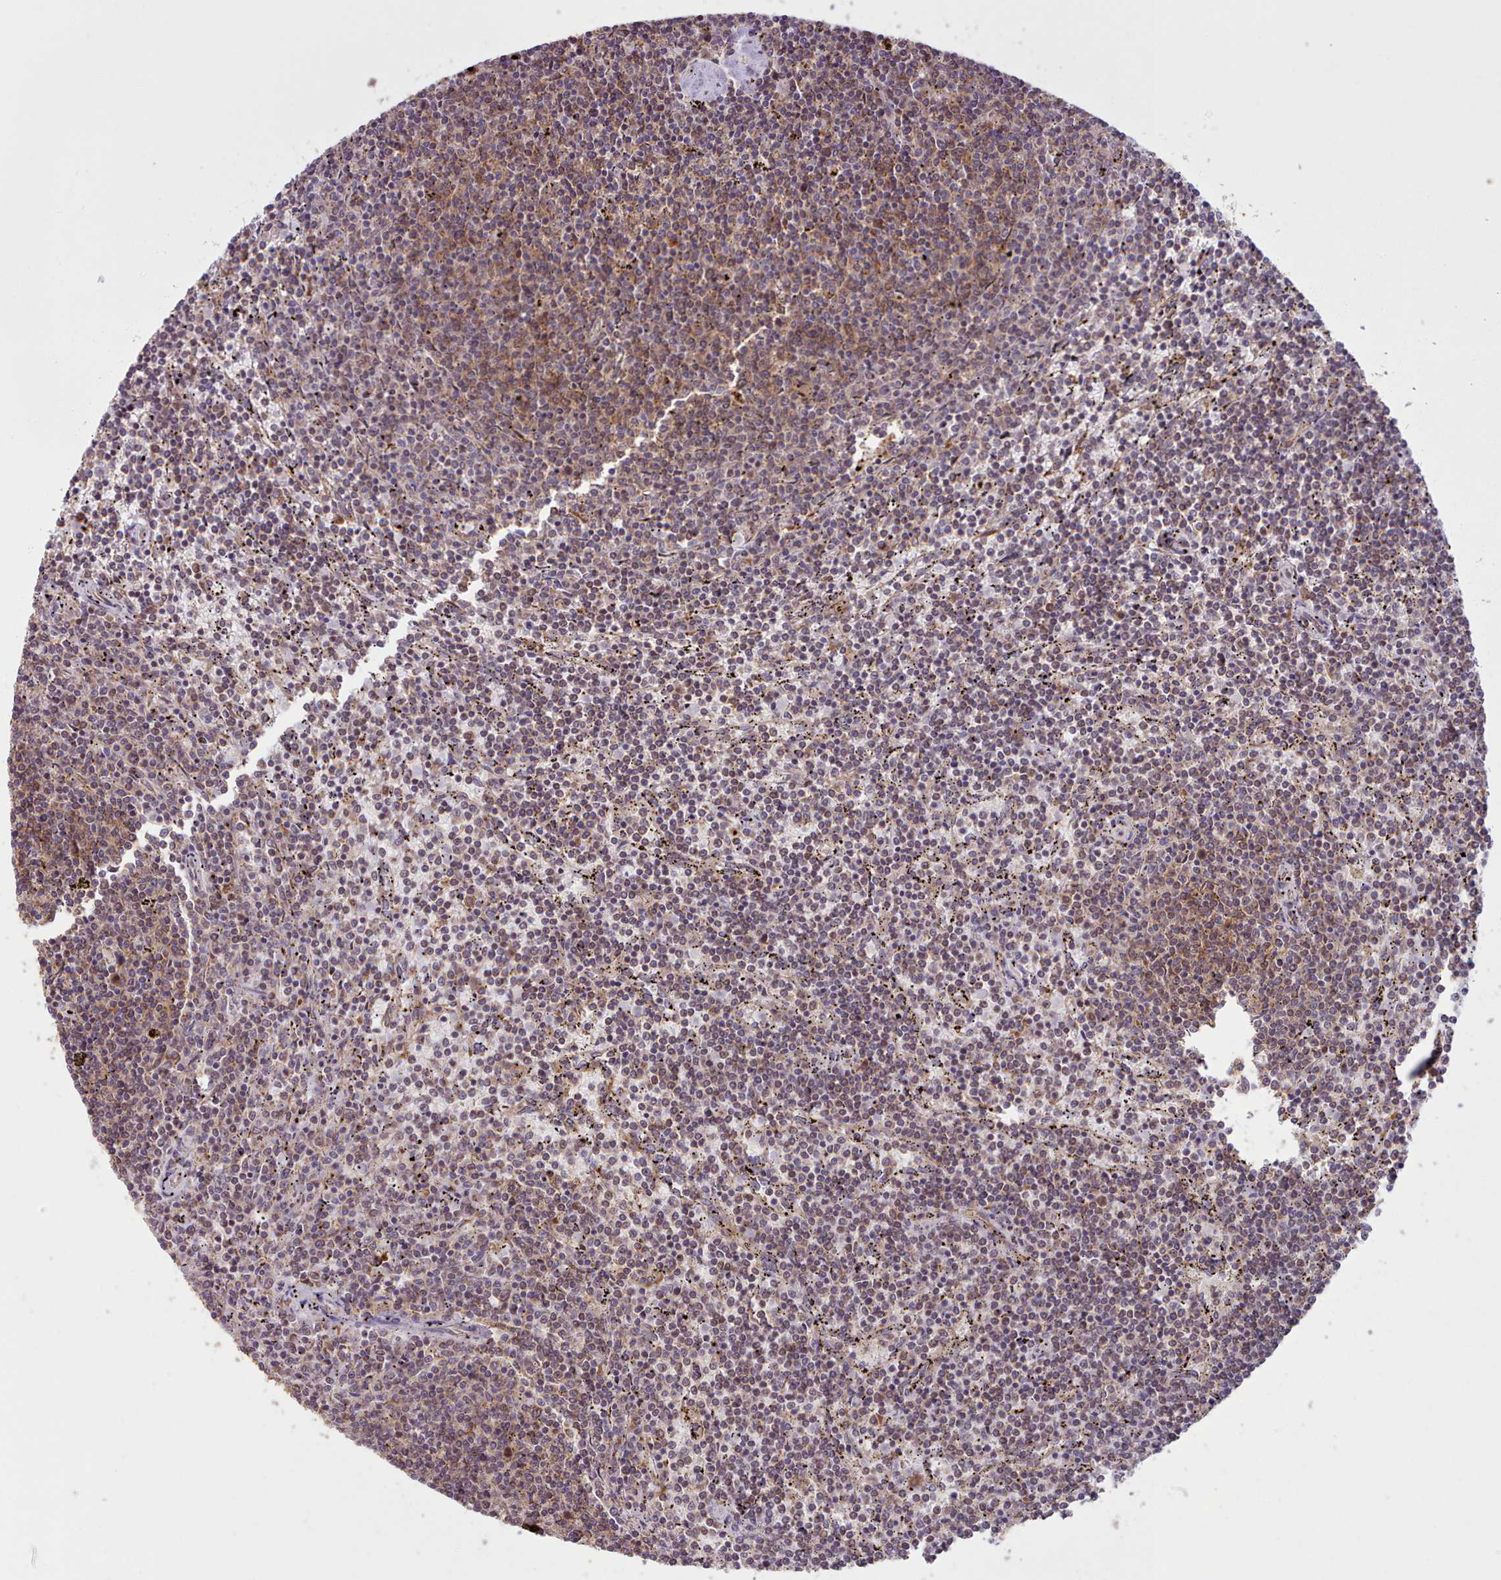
{"staining": {"intensity": "moderate", "quantity": ">75%", "location": "cytoplasmic/membranous"}, "tissue": "lymphoma", "cell_type": "Tumor cells", "image_type": "cancer", "snomed": [{"axis": "morphology", "description": "Malignant lymphoma, non-Hodgkin's type, Low grade"}, {"axis": "topography", "description": "Spleen"}], "caption": "This image reveals immunohistochemistry (IHC) staining of lymphoma, with medium moderate cytoplasmic/membranous expression in approximately >75% of tumor cells.", "gene": "CRYBG1", "patient": {"sex": "female", "age": 50}}